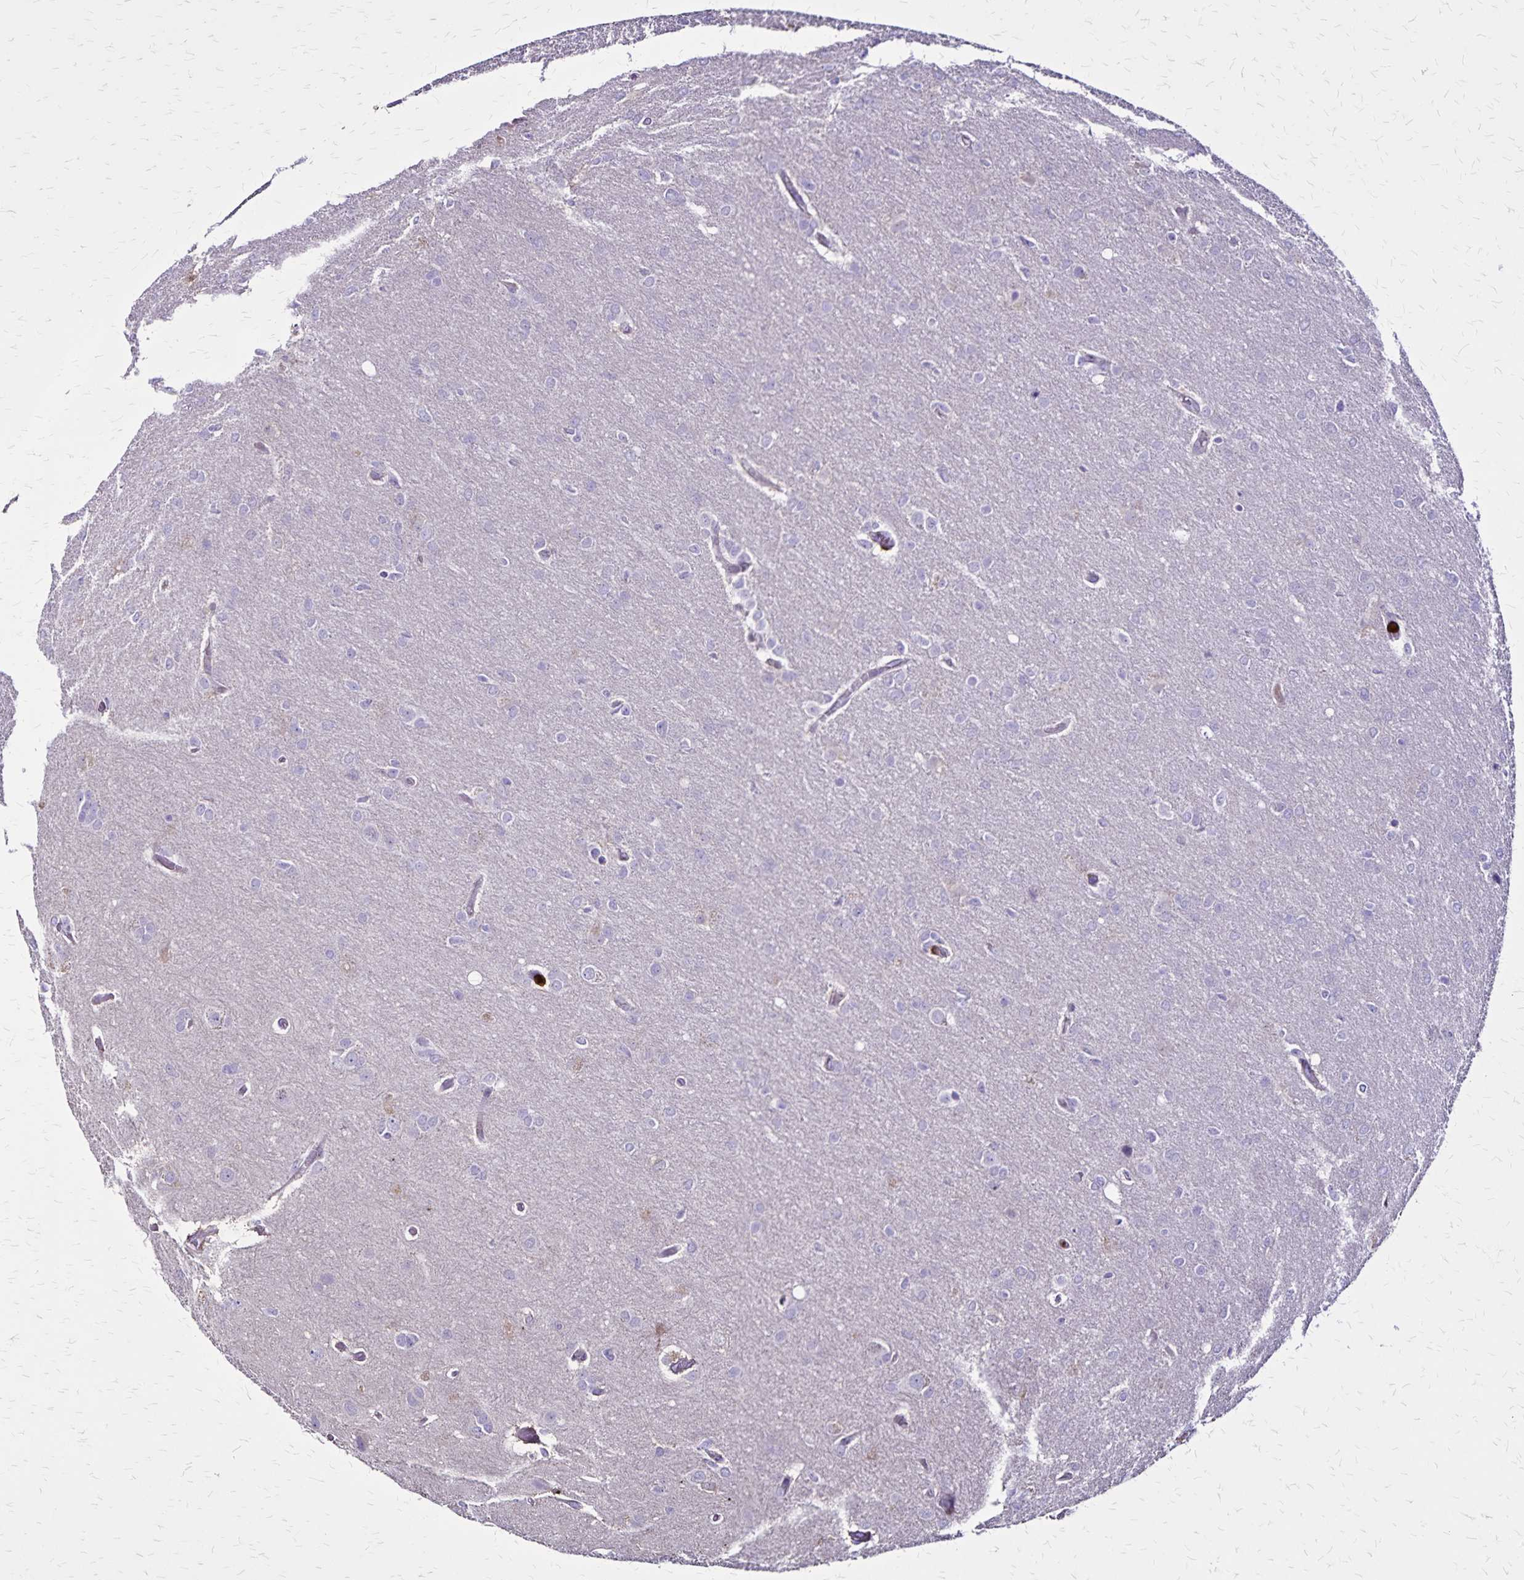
{"staining": {"intensity": "negative", "quantity": "none", "location": "none"}, "tissue": "glioma", "cell_type": "Tumor cells", "image_type": "cancer", "snomed": [{"axis": "morphology", "description": "Glioma, malignant, High grade"}, {"axis": "topography", "description": "Brain"}], "caption": "Tumor cells show no significant staining in malignant high-grade glioma.", "gene": "ULBP3", "patient": {"sex": "male", "age": 53}}